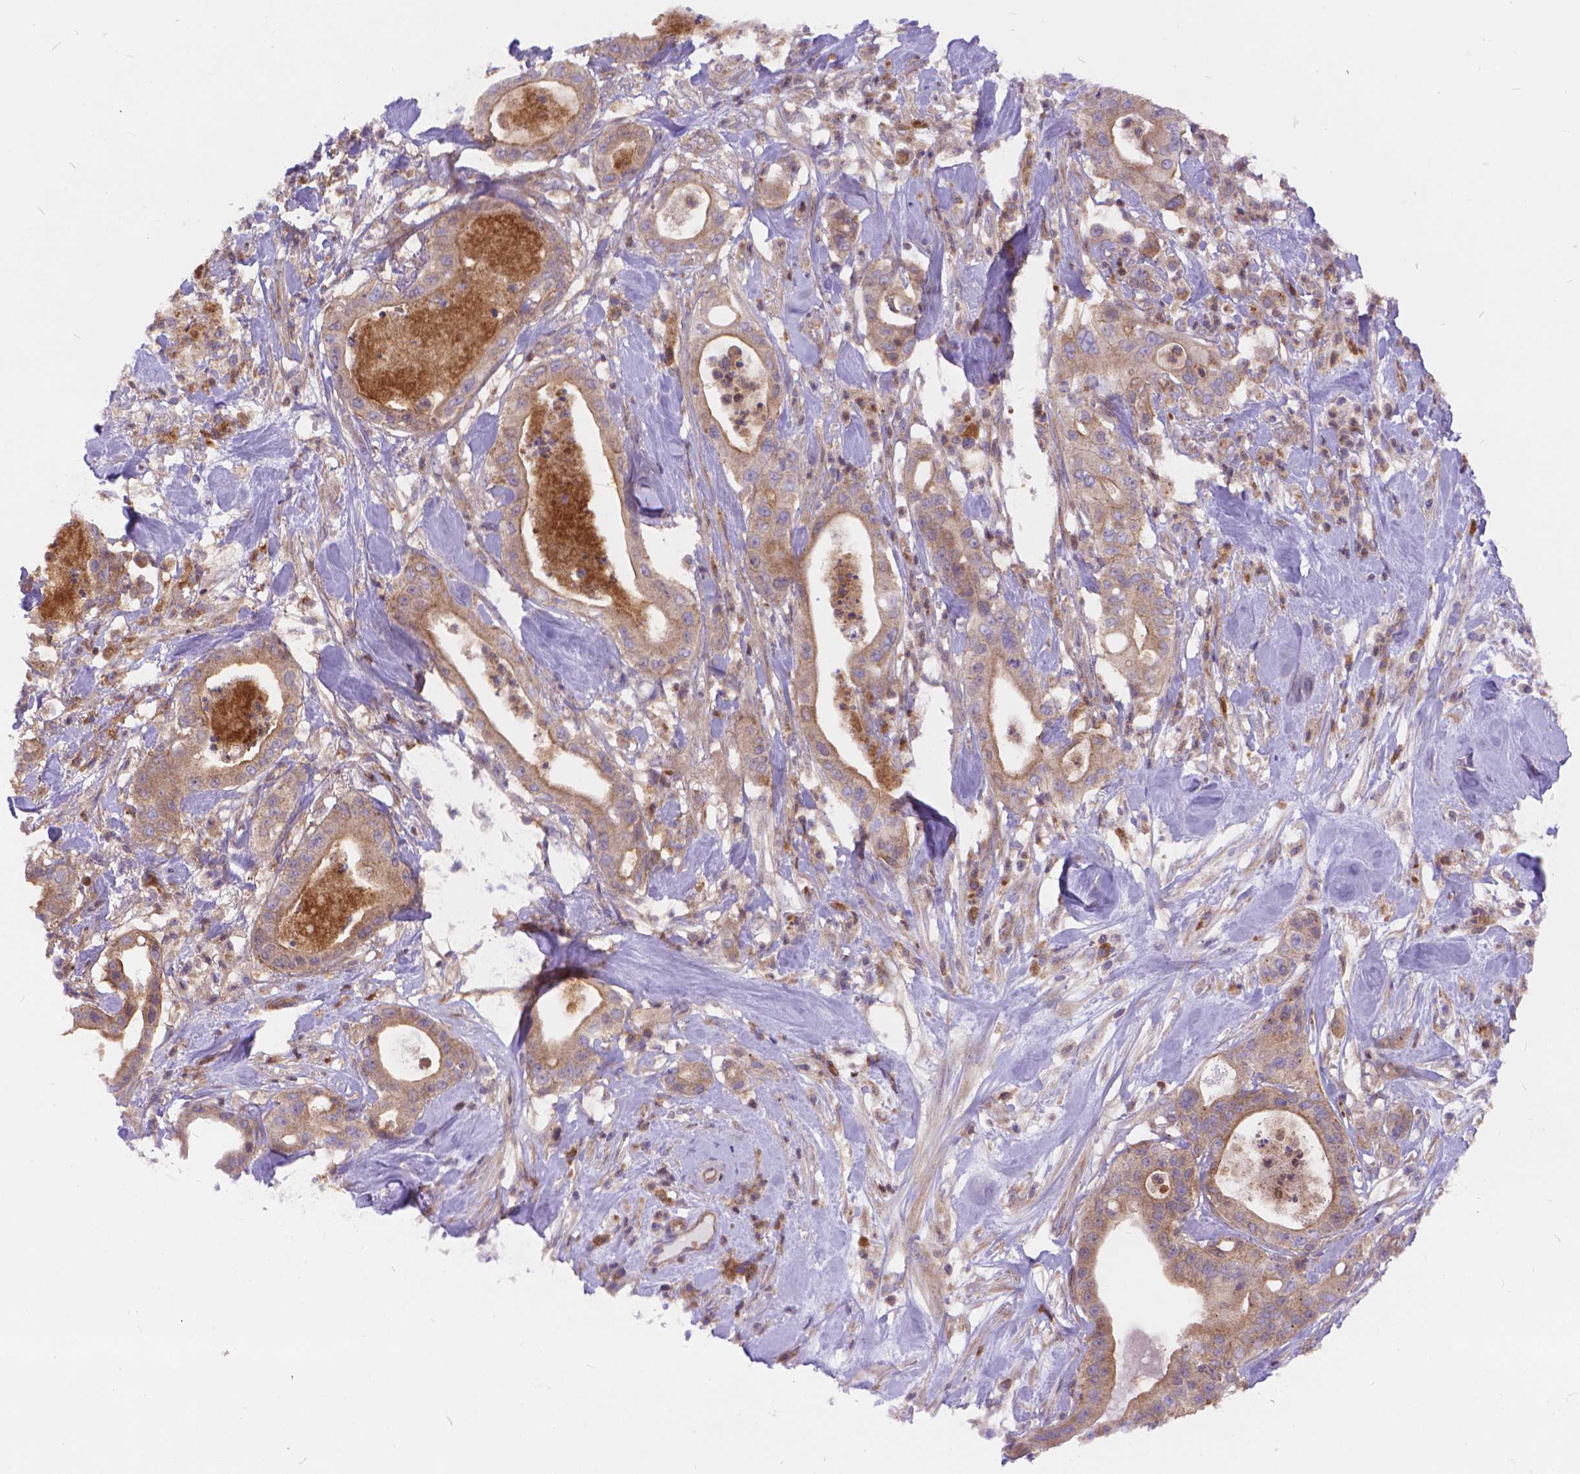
{"staining": {"intensity": "weak", "quantity": "<25%", "location": "cytoplasmic/membranous"}, "tissue": "pancreatic cancer", "cell_type": "Tumor cells", "image_type": "cancer", "snomed": [{"axis": "morphology", "description": "Adenocarcinoma, NOS"}, {"axis": "topography", "description": "Pancreas"}], "caption": "This is a photomicrograph of IHC staining of pancreatic cancer (adenocarcinoma), which shows no expression in tumor cells.", "gene": "ARAP1", "patient": {"sex": "male", "age": 71}}